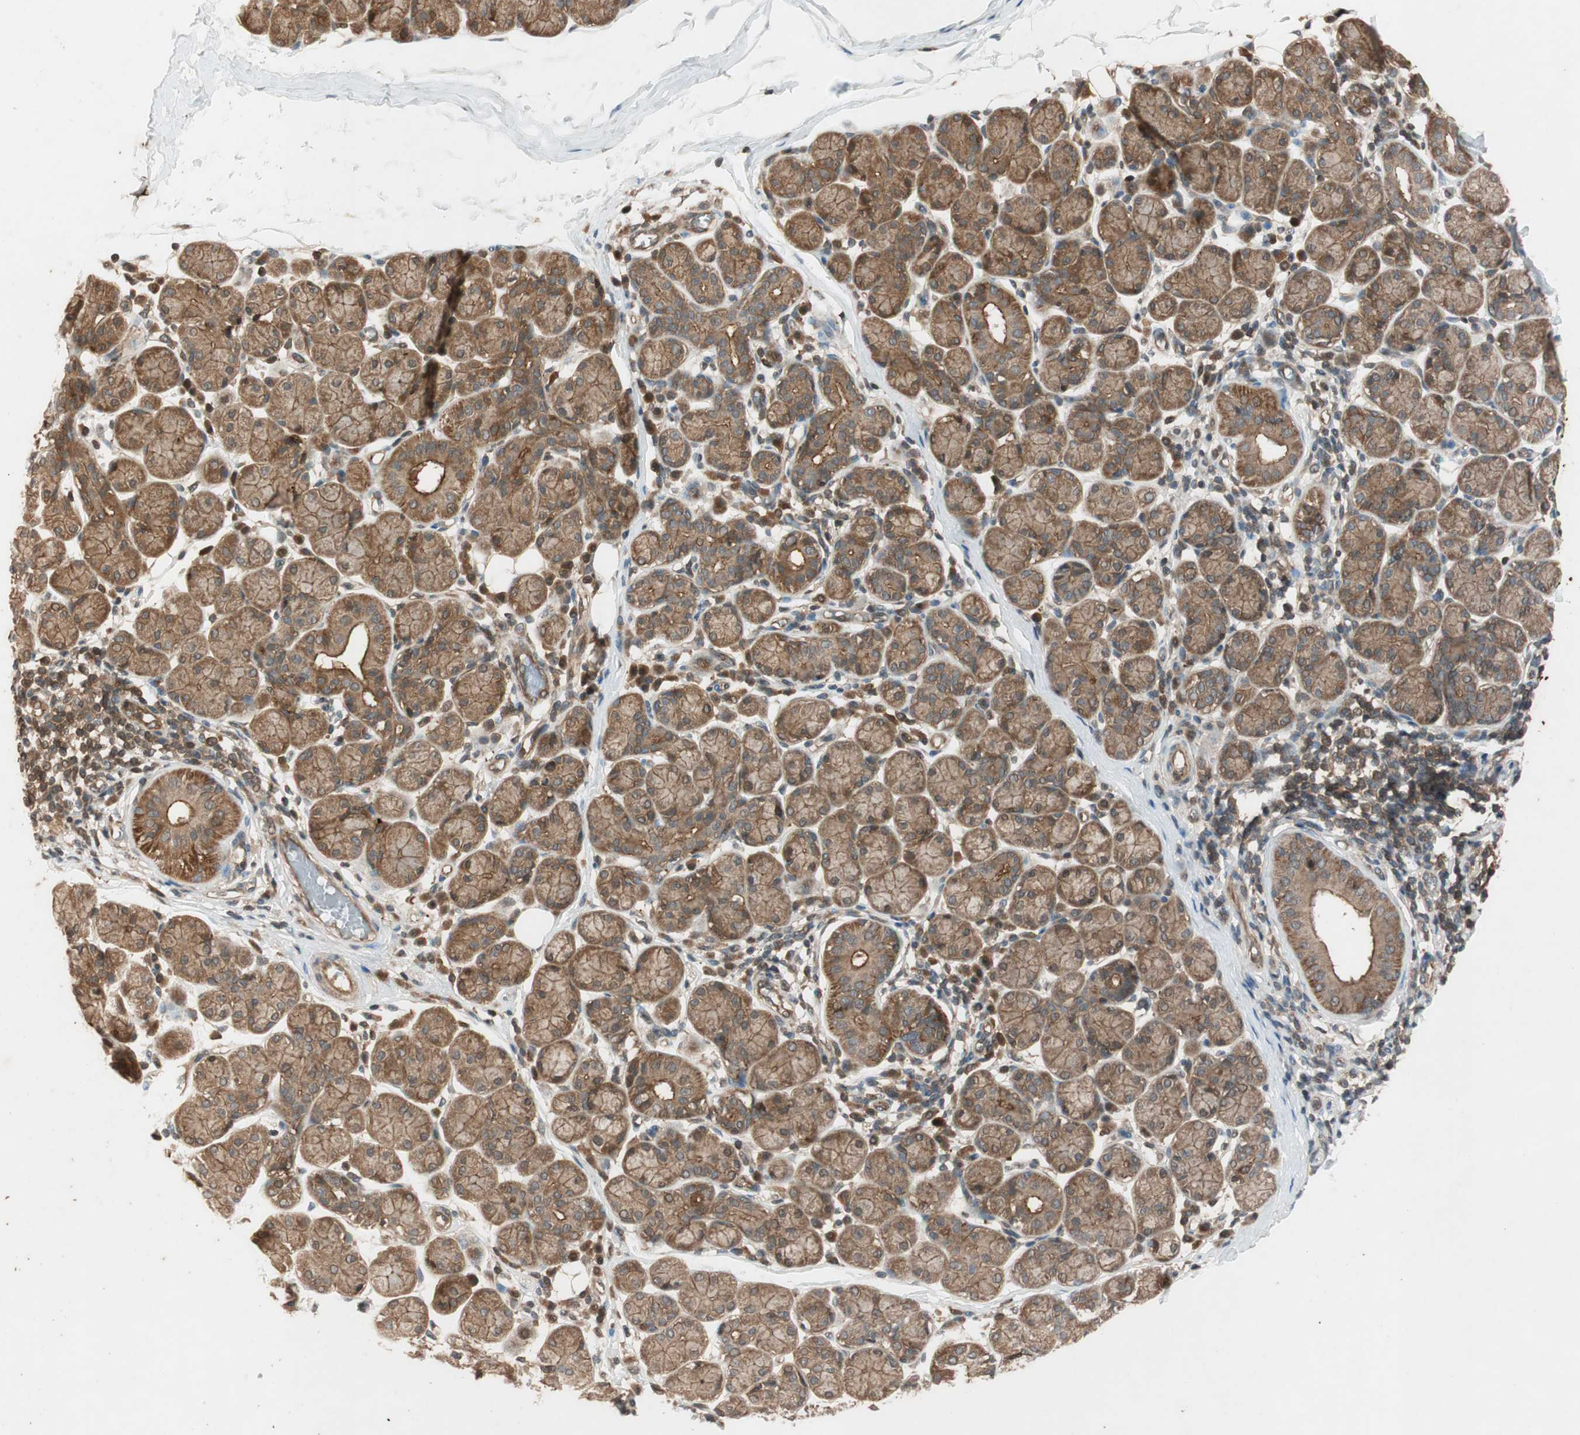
{"staining": {"intensity": "moderate", "quantity": ">75%", "location": "cytoplasmic/membranous"}, "tissue": "salivary gland", "cell_type": "Glandular cells", "image_type": "normal", "snomed": [{"axis": "morphology", "description": "Normal tissue, NOS"}, {"axis": "morphology", "description": "Inflammation, NOS"}, {"axis": "topography", "description": "Lymph node"}, {"axis": "topography", "description": "Salivary gland"}], "caption": "Moderate cytoplasmic/membranous staining is appreciated in approximately >75% of glandular cells in unremarkable salivary gland. (Stains: DAB in brown, nuclei in blue, Microscopy: brightfield microscopy at high magnification).", "gene": "EPHA8", "patient": {"sex": "male", "age": 3}}